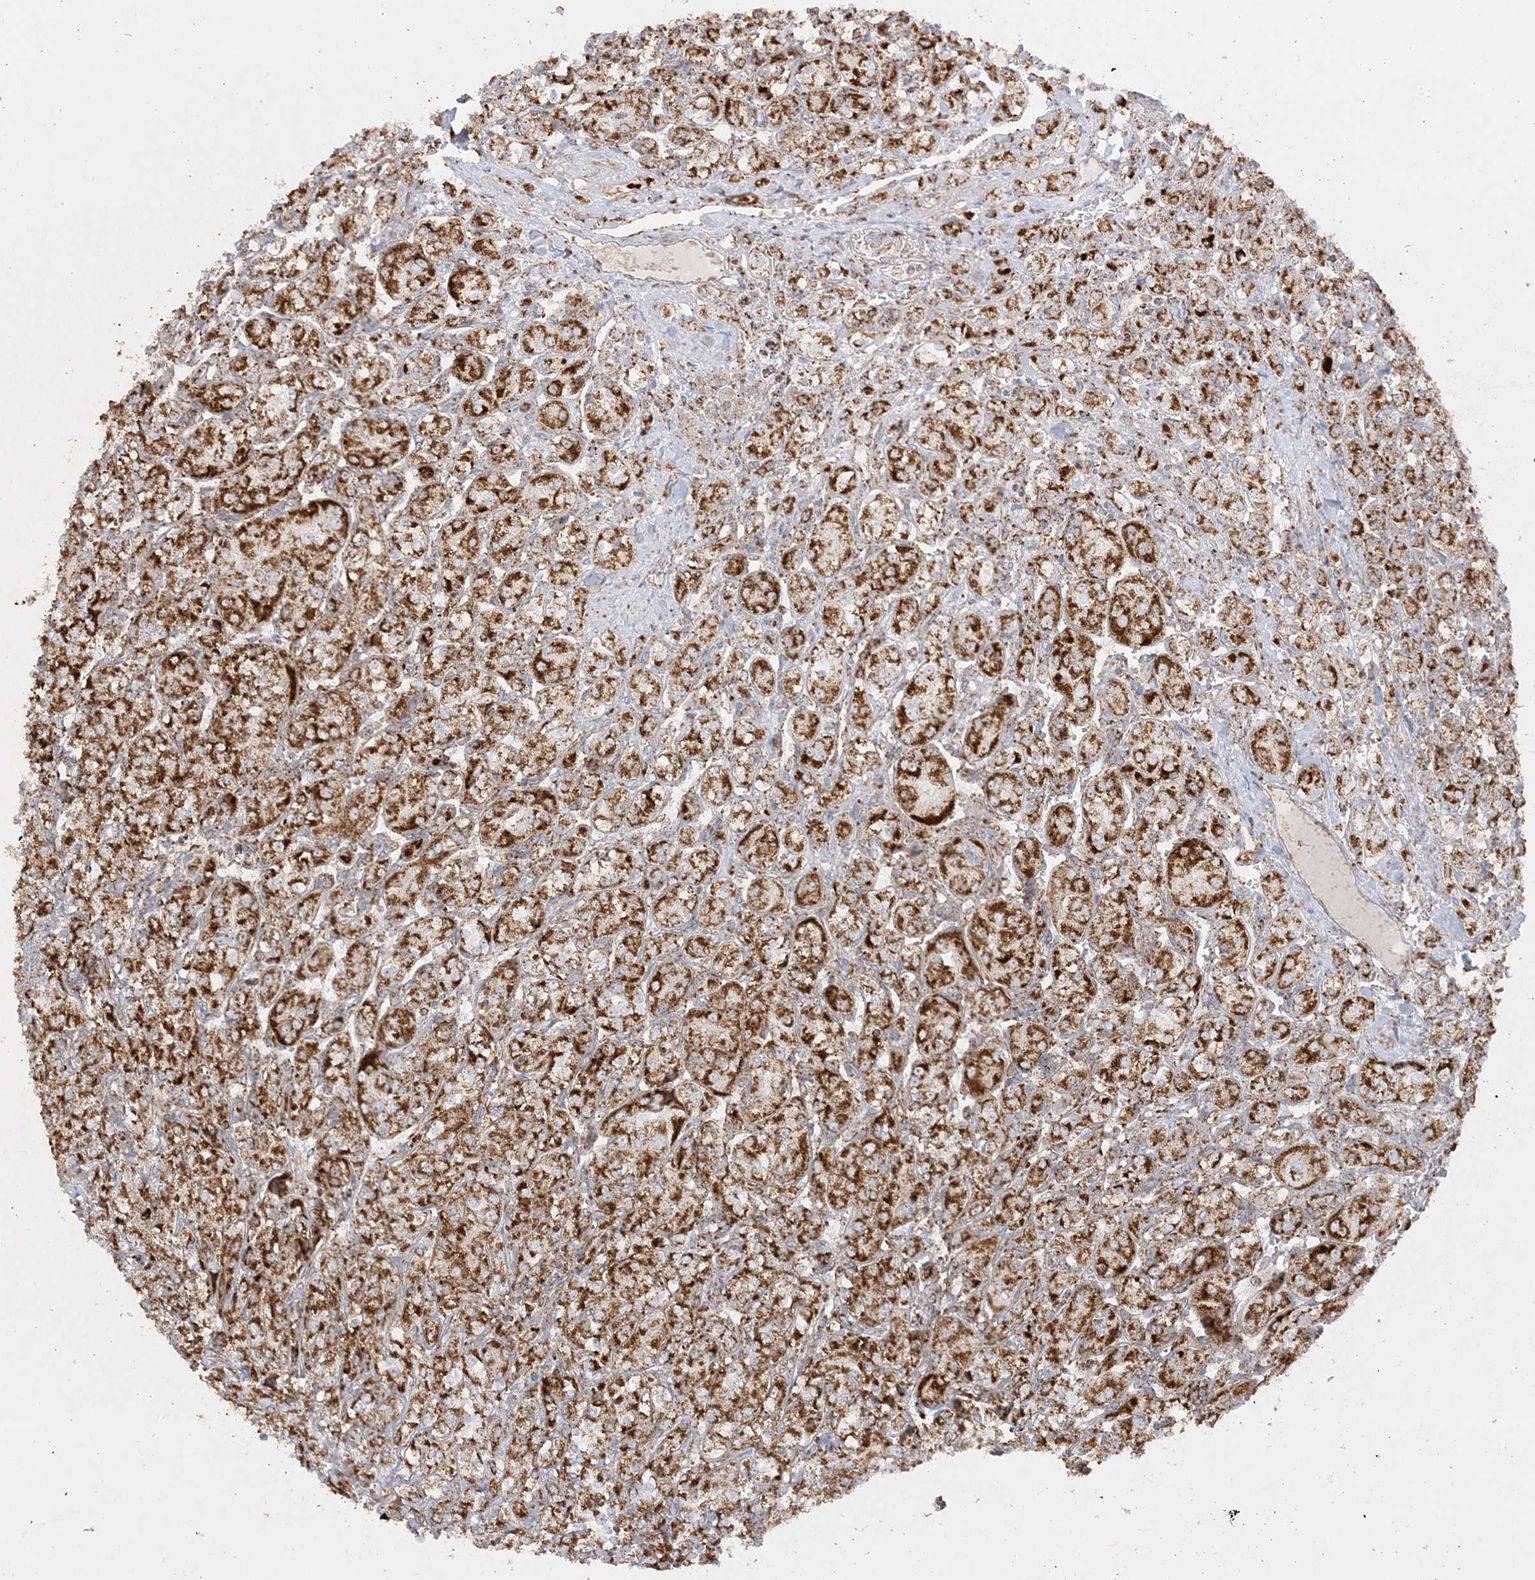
{"staining": {"intensity": "strong", "quantity": ">75%", "location": "cytoplasmic/membranous"}, "tissue": "renal cancer", "cell_type": "Tumor cells", "image_type": "cancer", "snomed": [{"axis": "morphology", "description": "Adenocarcinoma, NOS"}, {"axis": "topography", "description": "Kidney"}], "caption": "A brown stain shows strong cytoplasmic/membranous expression of a protein in renal cancer (adenocarcinoma) tumor cells.", "gene": "MRPS36", "patient": {"sex": "male", "age": 77}}